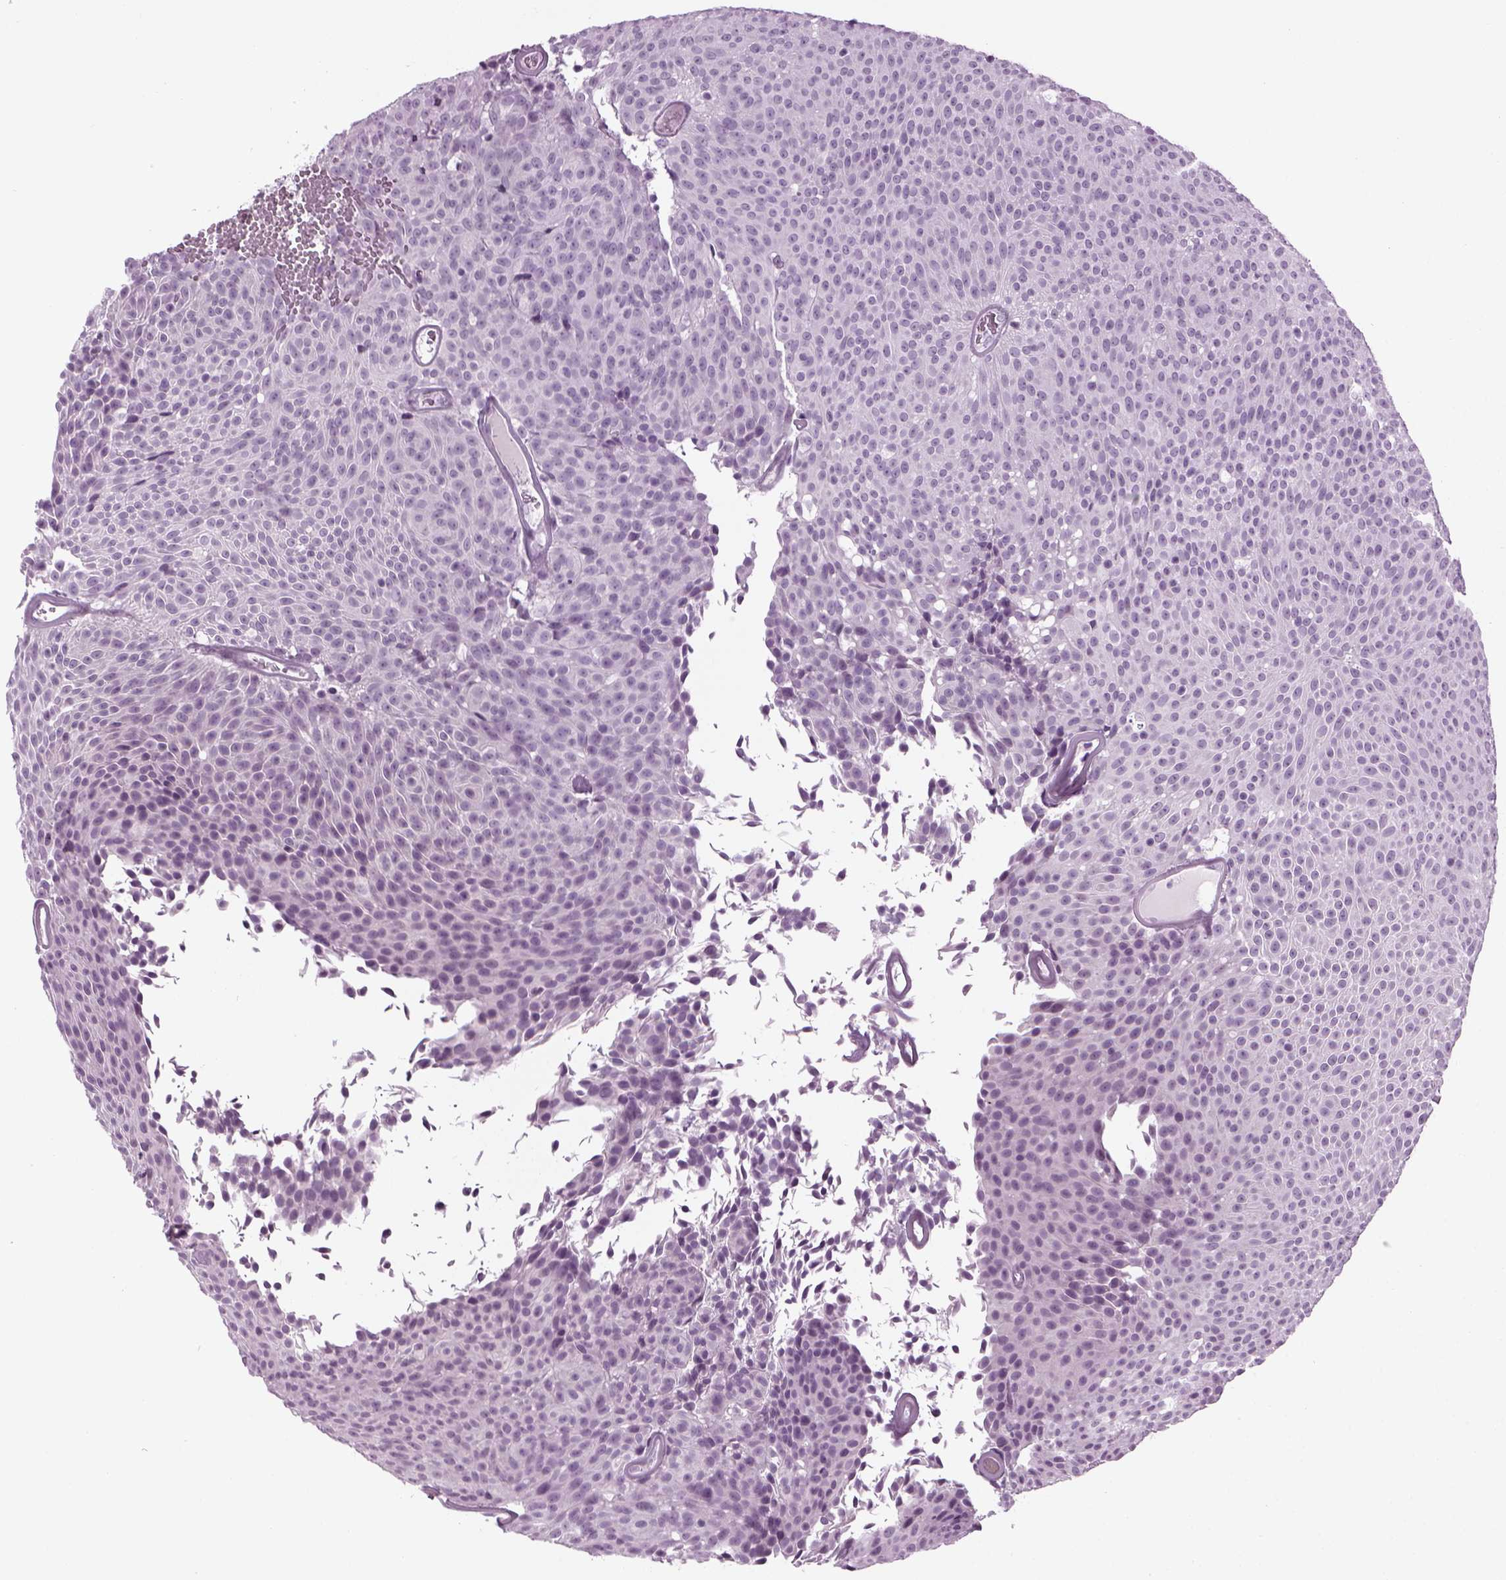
{"staining": {"intensity": "negative", "quantity": "none", "location": "none"}, "tissue": "urothelial cancer", "cell_type": "Tumor cells", "image_type": "cancer", "snomed": [{"axis": "morphology", "description": "Urothelial carcinoma, Low grade"}, {"axis": "topography", "description": "Urinary bladder"}], "caption": "Human urothelial cancer stained for a protein using IHC displays no positivity in tumor cells.", "gene": "FAM24A", "patient": {"sex": "male", "age": 77}}